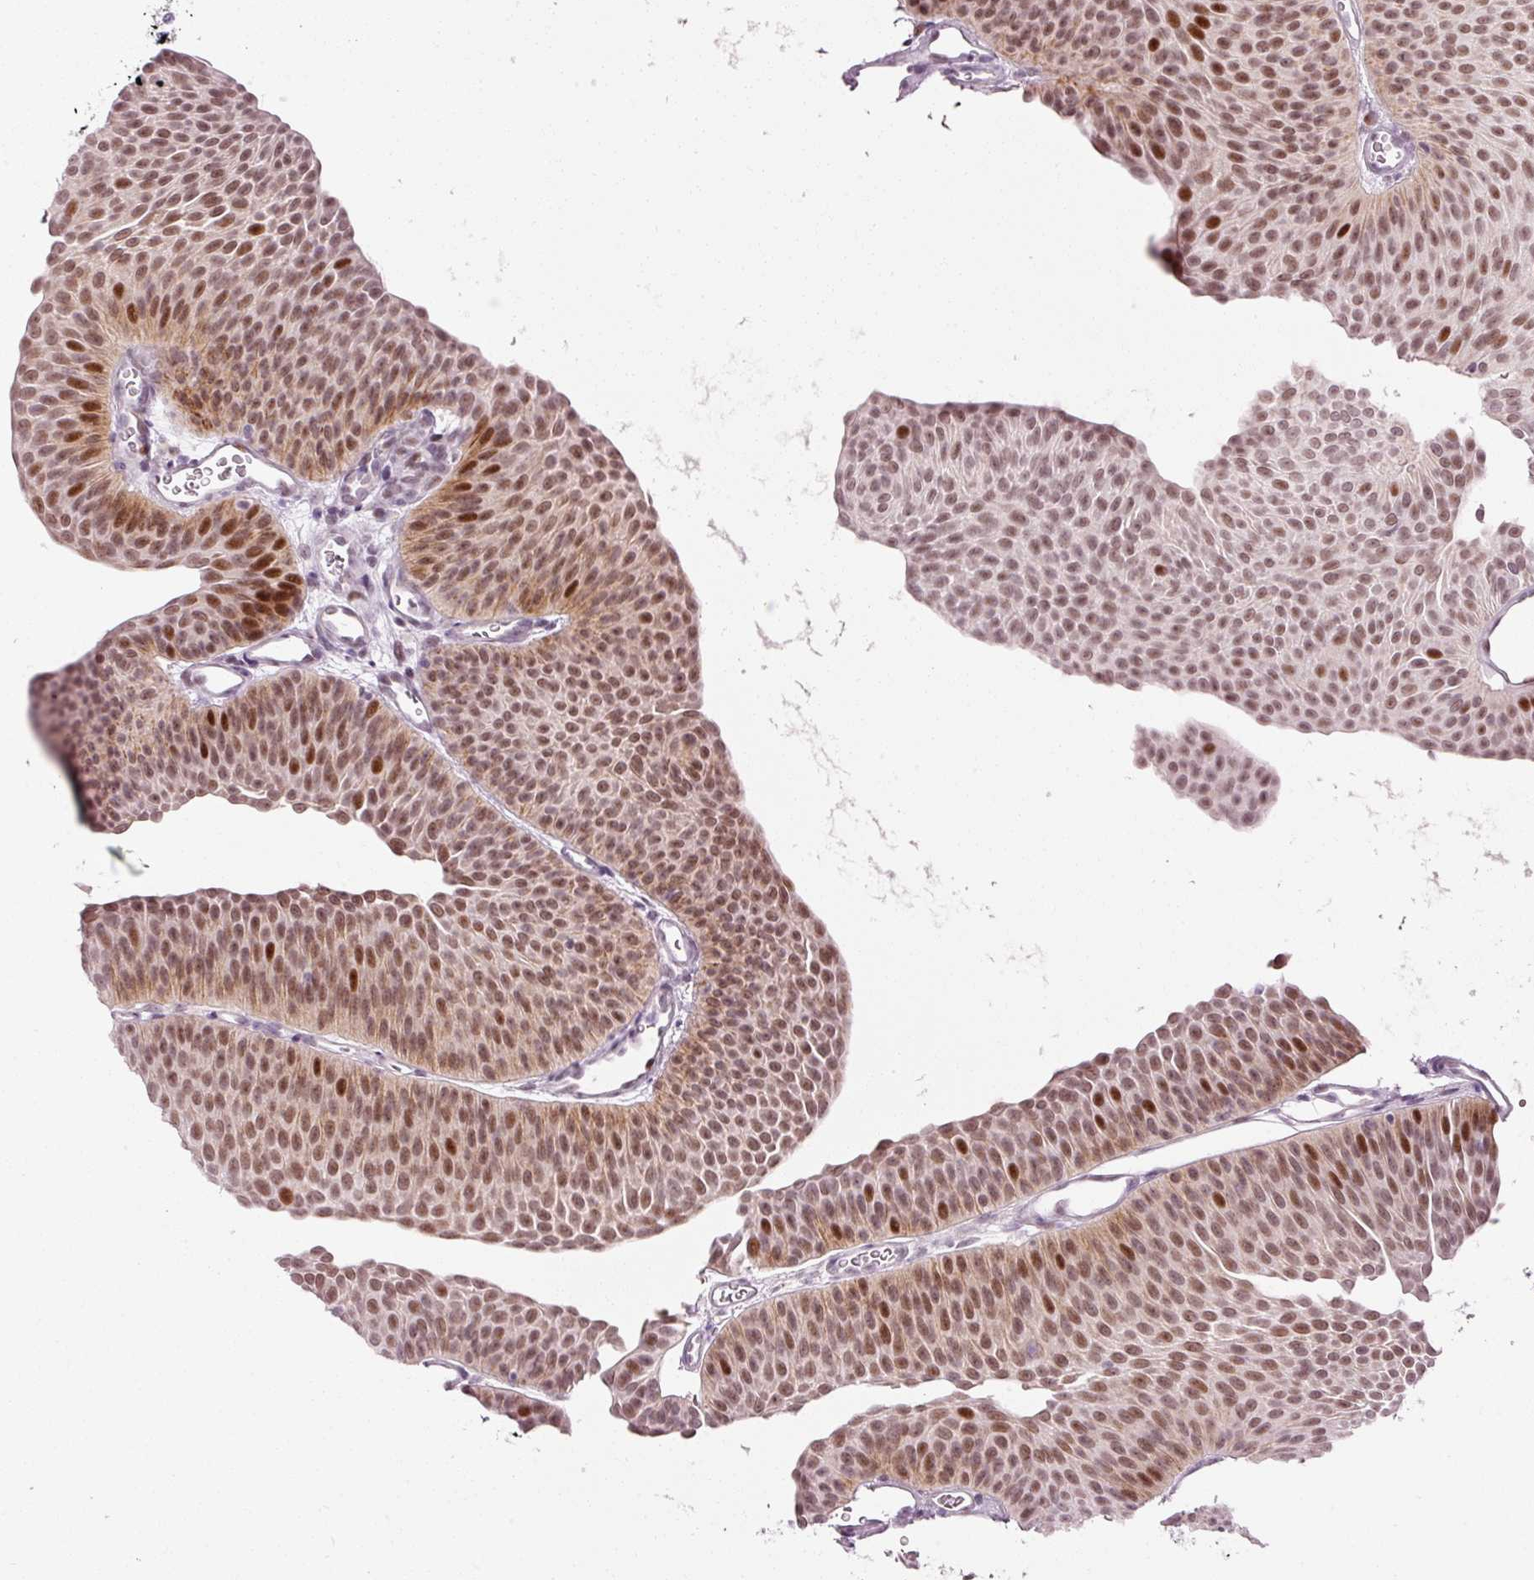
{"staining": {"intensity": "strong", "quantity": ">75%", "location": "nuclear"}, "tissue": "urothelial cancer", "cell_type": "Tumor cells", "image_type": "cancer", "snomed": [{"axis": "morphology", "description": "Urothelial carcinoma, Low grade"}, {"axis": "topography", "description": "Urinary bladder"}], "caption": "Strong nuclear protein expression is present in about >75% of tumor cells in low-grade urothelial carcinoma.", "gene": "ANKRD20A1", "patient": {"sex": "female", "age": 60}}